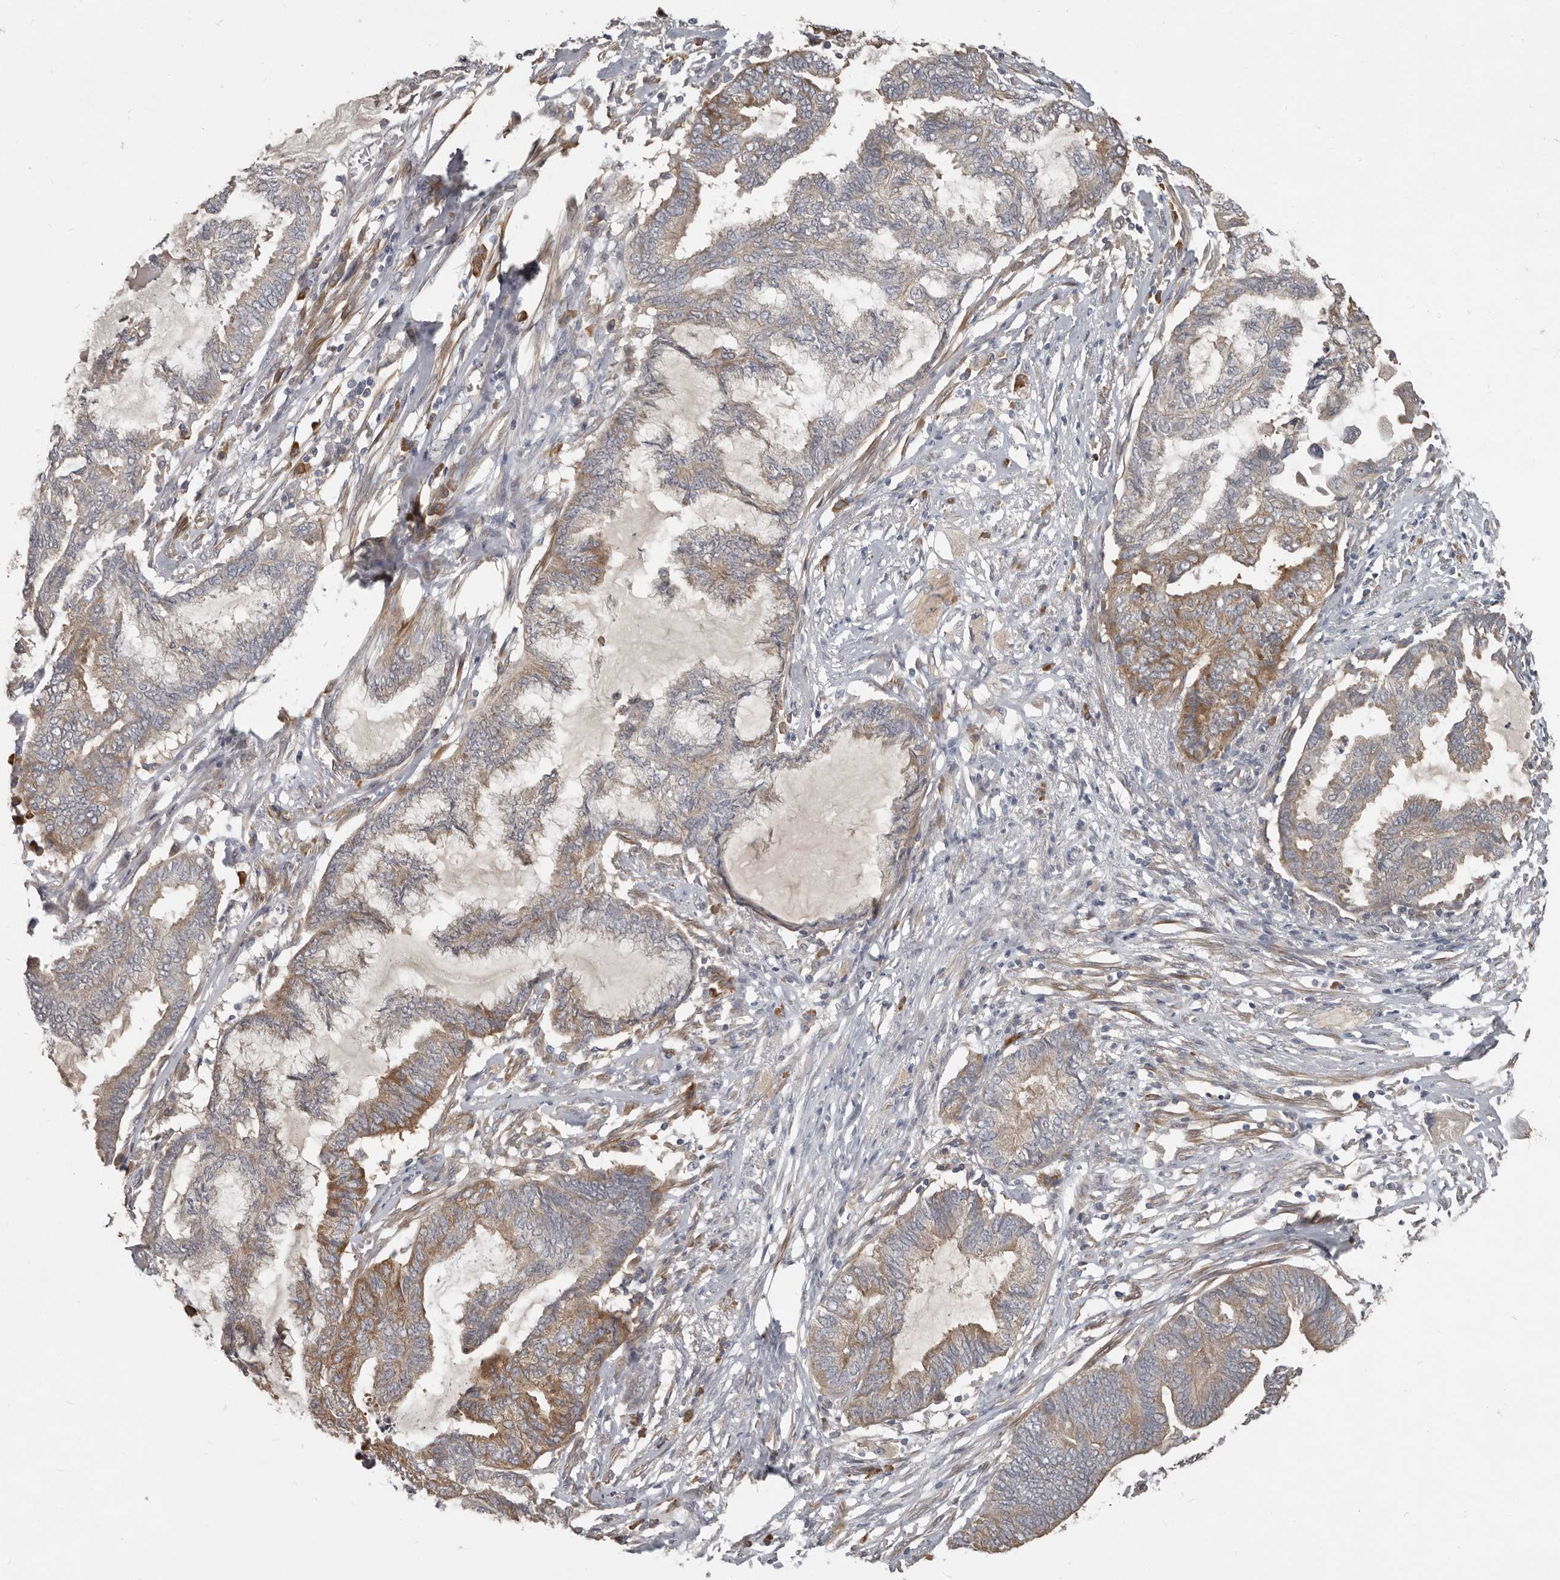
{"staining": {"intensity": "moderate", "quantity": "25%-75%", "location": "cytoplasmic/membranous"}, "tissue": "endometrial cancer", "cell_type": "Tumor cells", "image_type": "cancer", "snomed": [{"axis": "morphology", "description": "Adenocarcinoma, NOS"}, {"axis": "topography", "description": "Endometrium"}], "caption": "Moderate cytoplasmic/membranous positivity for a protein is present in approximately 25%-75% of tumor cells of endometrial cancer (adenocarcinoma) using IHC.", "gene": "AKNAD1", "patient": {"sex": "female", "age": 86}}